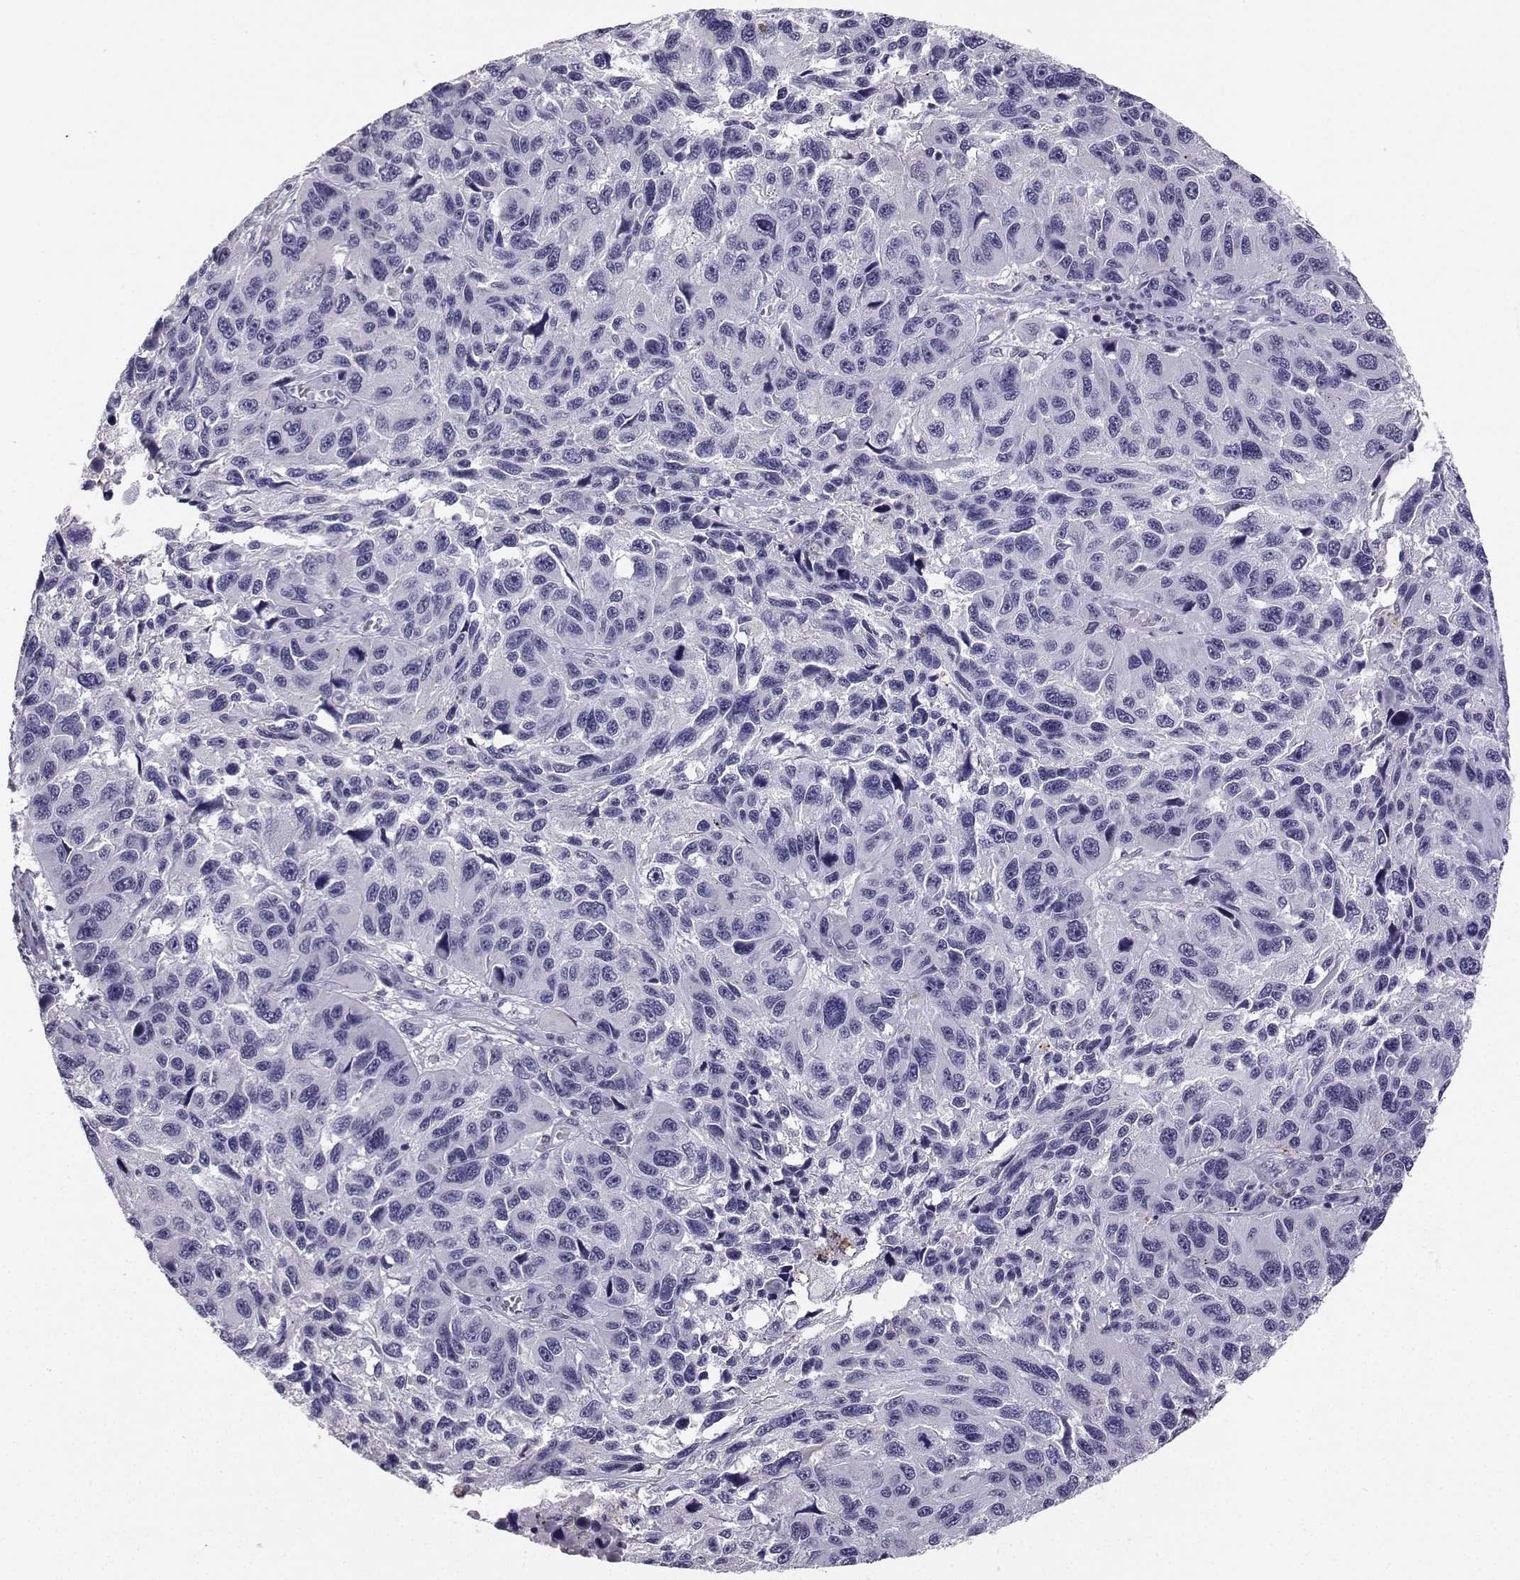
{"staining": {"intensity": "negative", "quantity": "none", "location": "none"}, "tissue": "melanoma", "cell_type": "Tumor cells", "image_type": "cancer", "snomed": [{"axis": "morphology", "description": "Malignant melanoma, NOS"}, {"axis": "topography", "description": "Skin"}], "caption": "Tumor cells show no significant protein staining in melanoma.", "gene": "TBR1", "patient": {"sex": "male", "age": 53}}